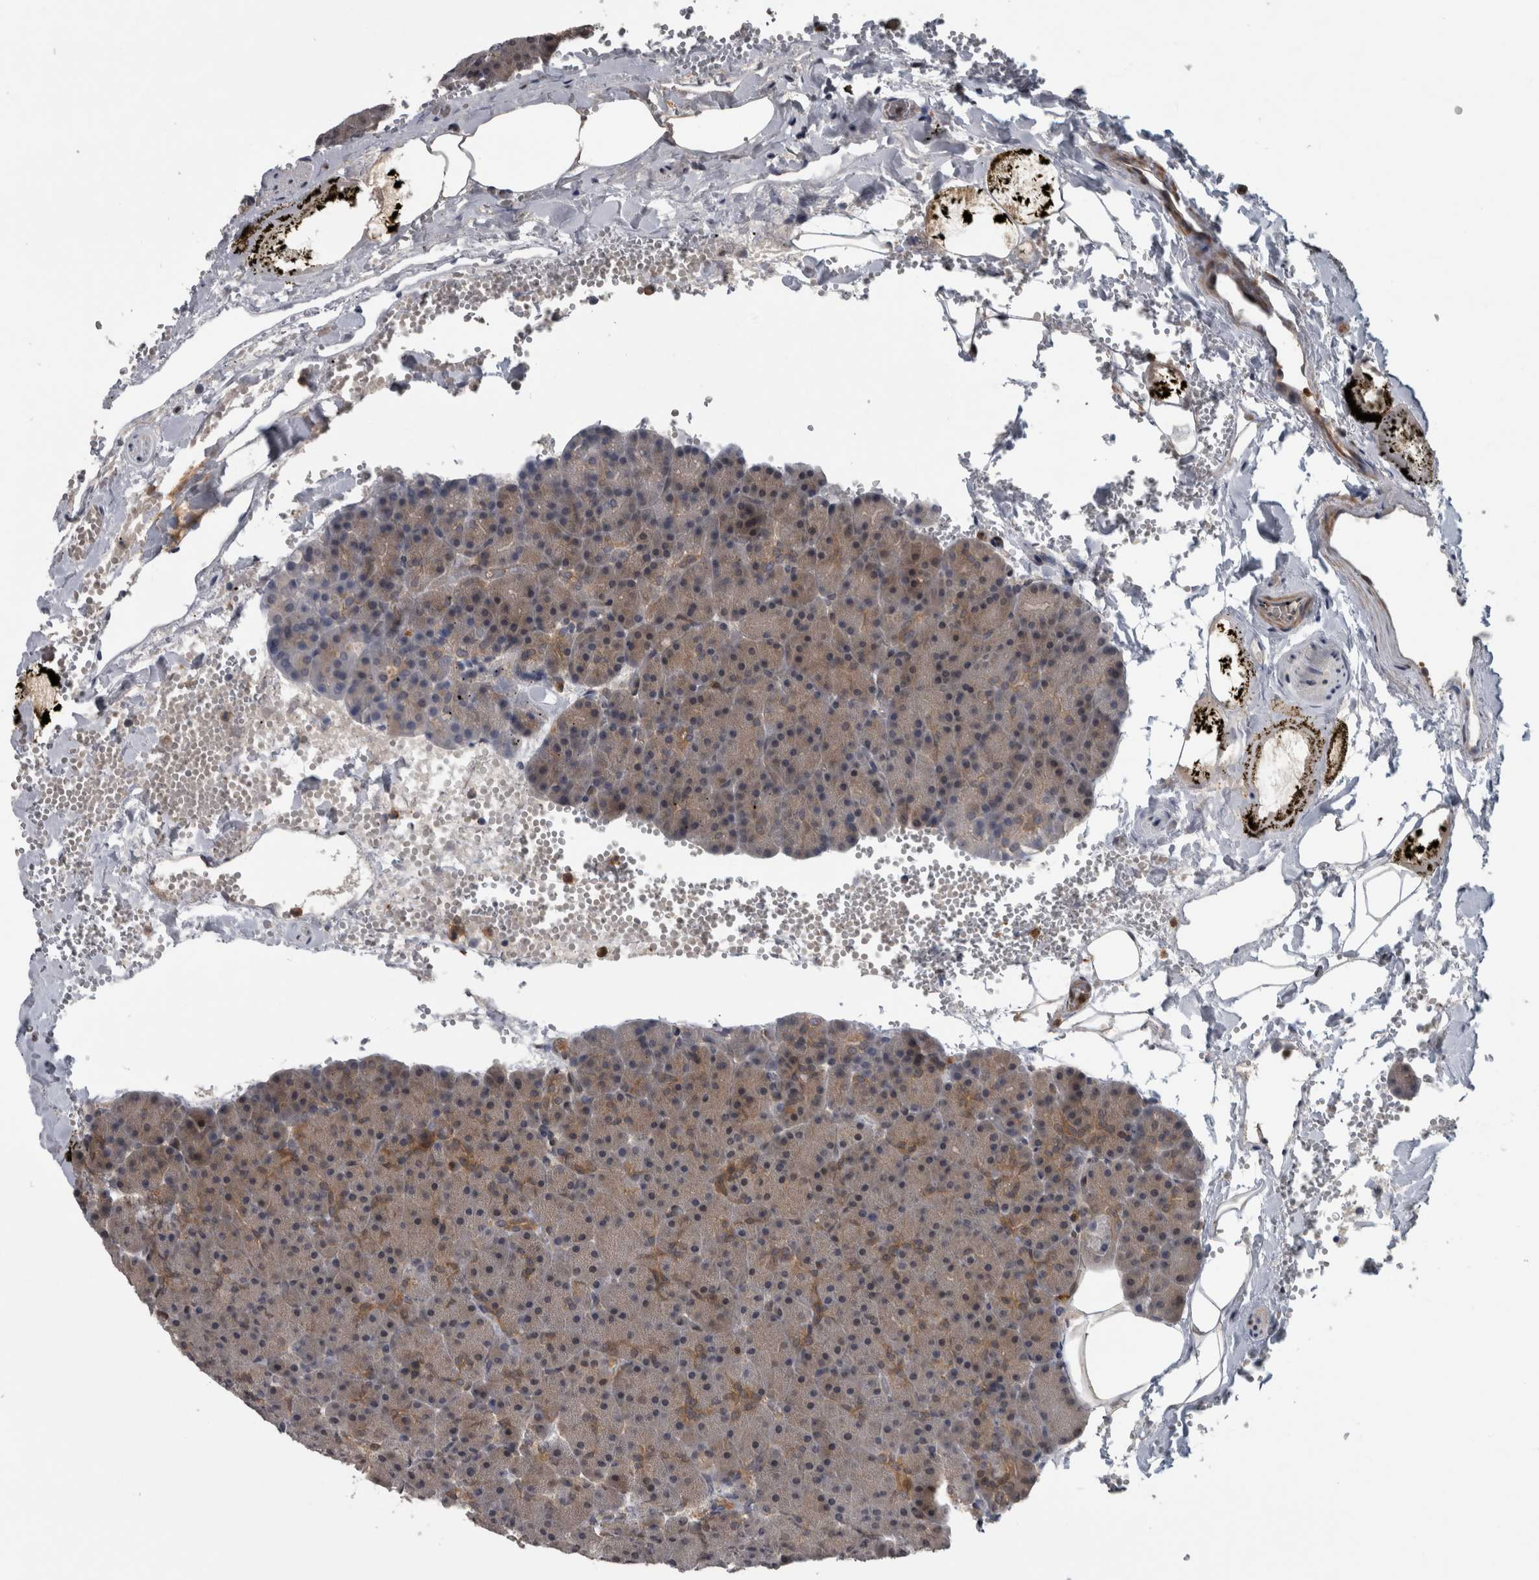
{"staining": {"intensity": "moderate", "quantity": "<25%", "location": "cytoplasmic/membranous"}, "tissue": "pancreas", "cell_type": "Exocrine glandular cells", "image_type": "normal", "snomed": [{"axis": "morphology", "description": "Normal tissue, NOS"}, {"axis": "morphology", "description": "Carcinoid, malignant, NOS"}, {"axis": "topography", "description": "Pancreas"}], "caption": "Immunohistochemical staining of unremarkable human pancreas reveals low levels of moderate cytoplasmic/membranous positivity in about <25% of exocrine glandular cells. (Stains: DAB in brown, nuclei in blue, Microscopy: brightfield microscopy at high magnification).", "gene": "NAPRT", "patient": {"sex": "female", "age": 35}}